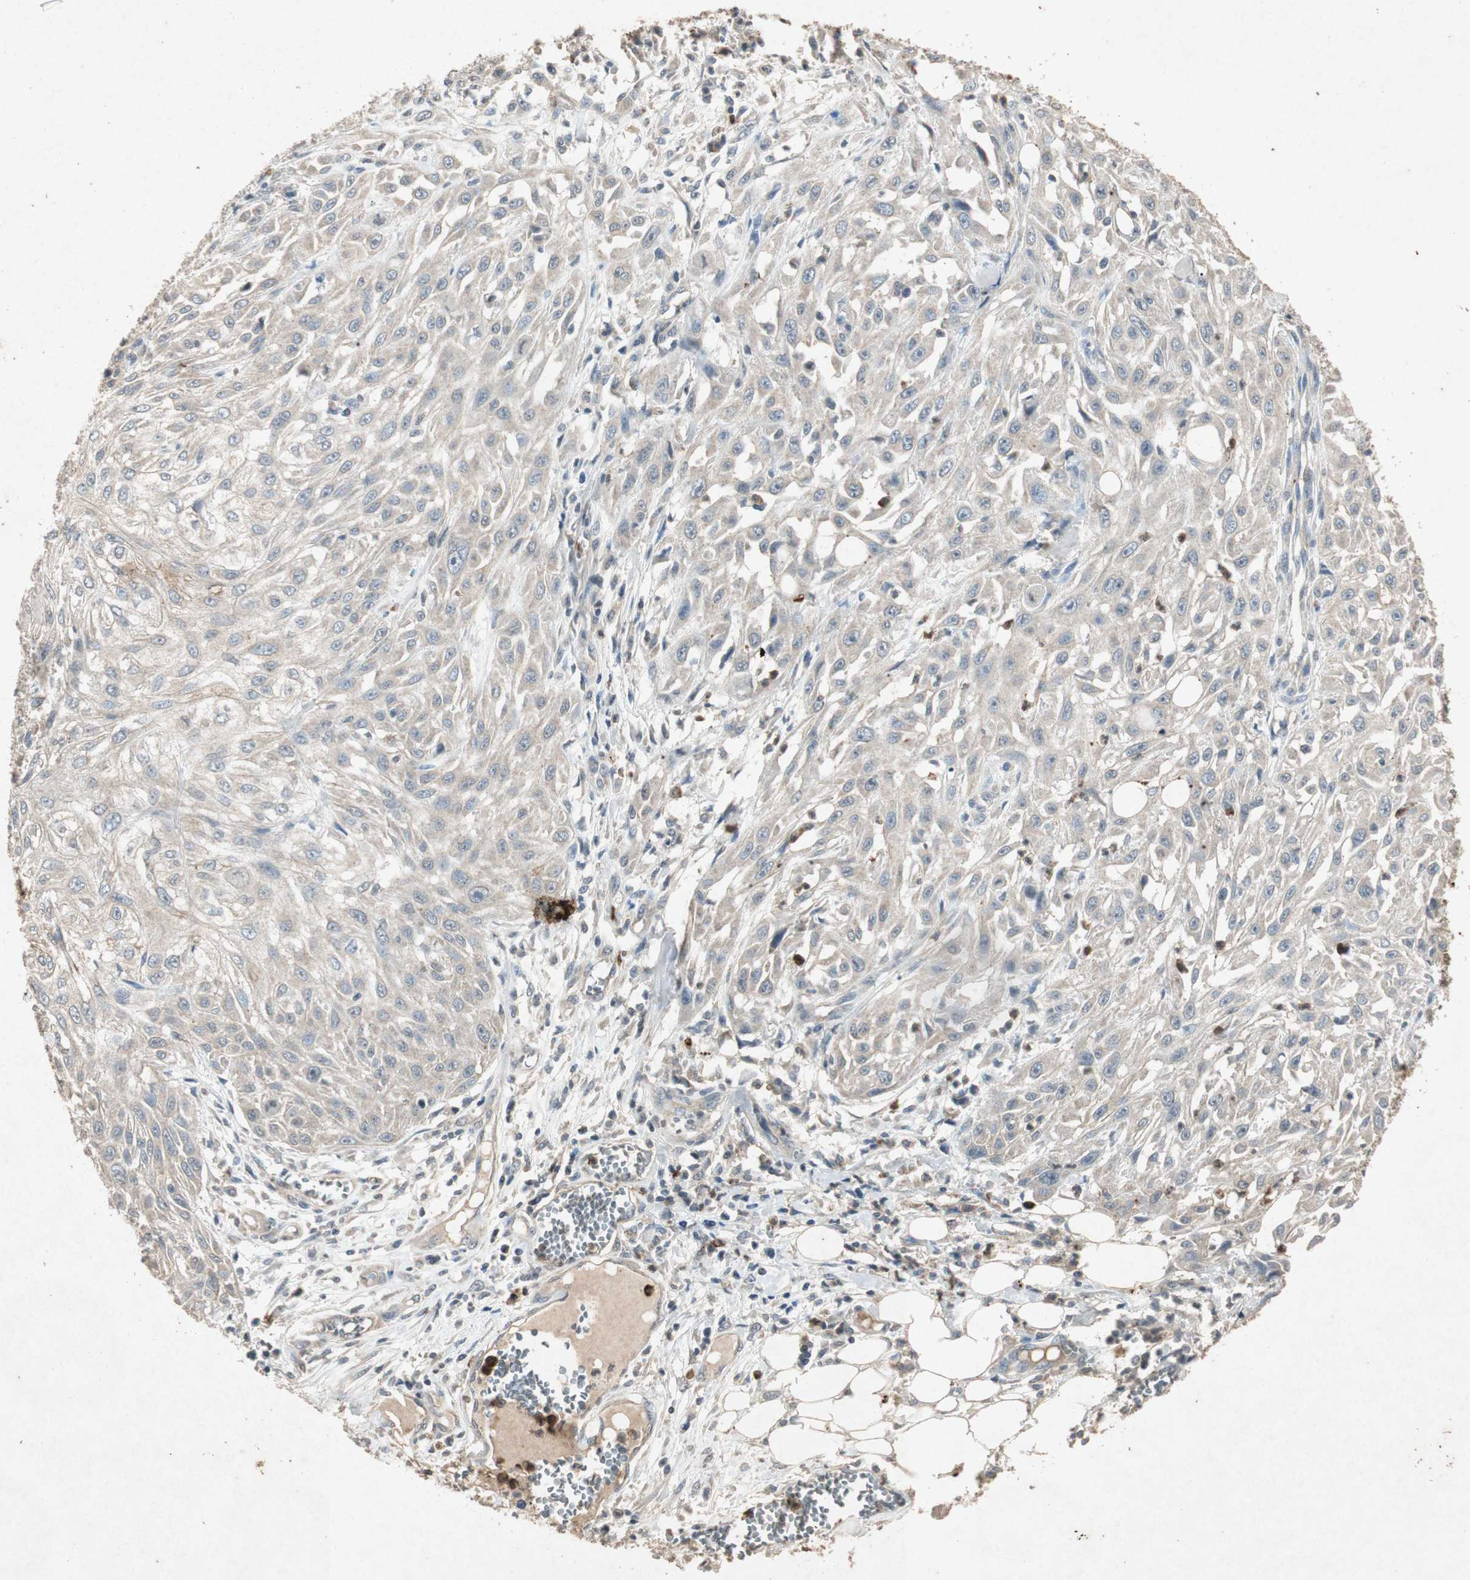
{"staining": {"intensity": "weak", "quantity": ">75%", "location": "cytoplasmic/membranous"}, "tissue": "skin cancer", "cell_type": "Tumor cells", "image_type": "cancer", "snomed": [{"axis": "morphology", "description": "Squamous cell carcinoma, NOS"}, {"axis": "topography", "description": "Skin"}], "caption": "IHC (DAB) staining of skin squamous cell carcinoma demonstrates weak cytoplasmic/membranous protein expression in approximately >75% of tumor cells.", "gene": "MSRB1", "patient": {"sex": "male", "age": 75}}